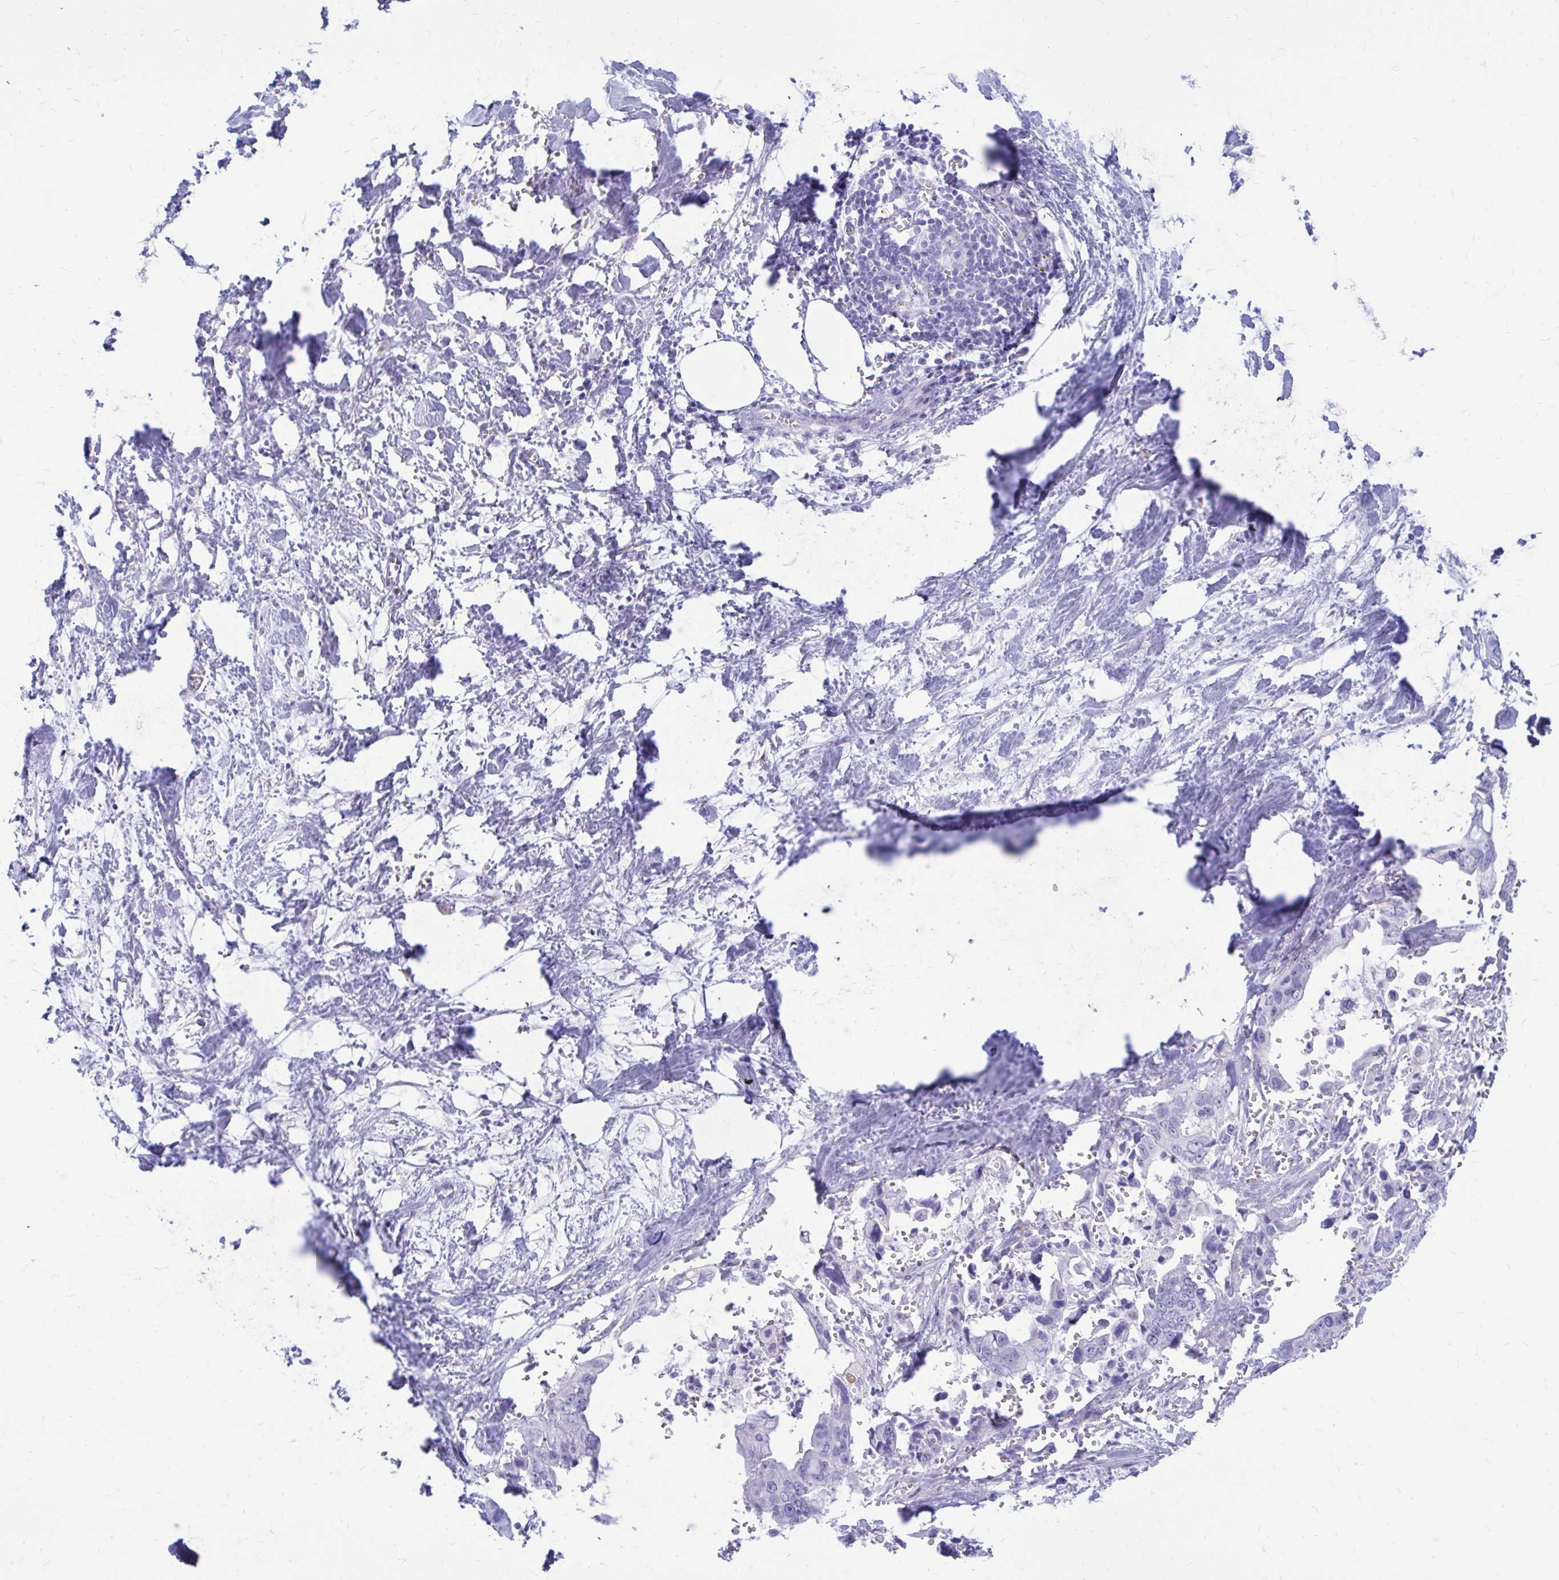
{"staining": {"intensity": "negative", "quantity": "none", "location": "none"}, "tissue": "pancreatic cancer", "cell_type": "Tumor cells", "image_type": "cancer", "snomed": [{"axis": "morphology", "description": "Adenocarcinoma, NOS"}, {"axis": "topography", "description": "Pancreas"}], "caption": "Pancreatic adenocarcinoma was stained to show a protein in brown. There is no significant positivity in tumor cells.", "gene": "IGSF5", "patient": {"sex": "male", "age": 61}}